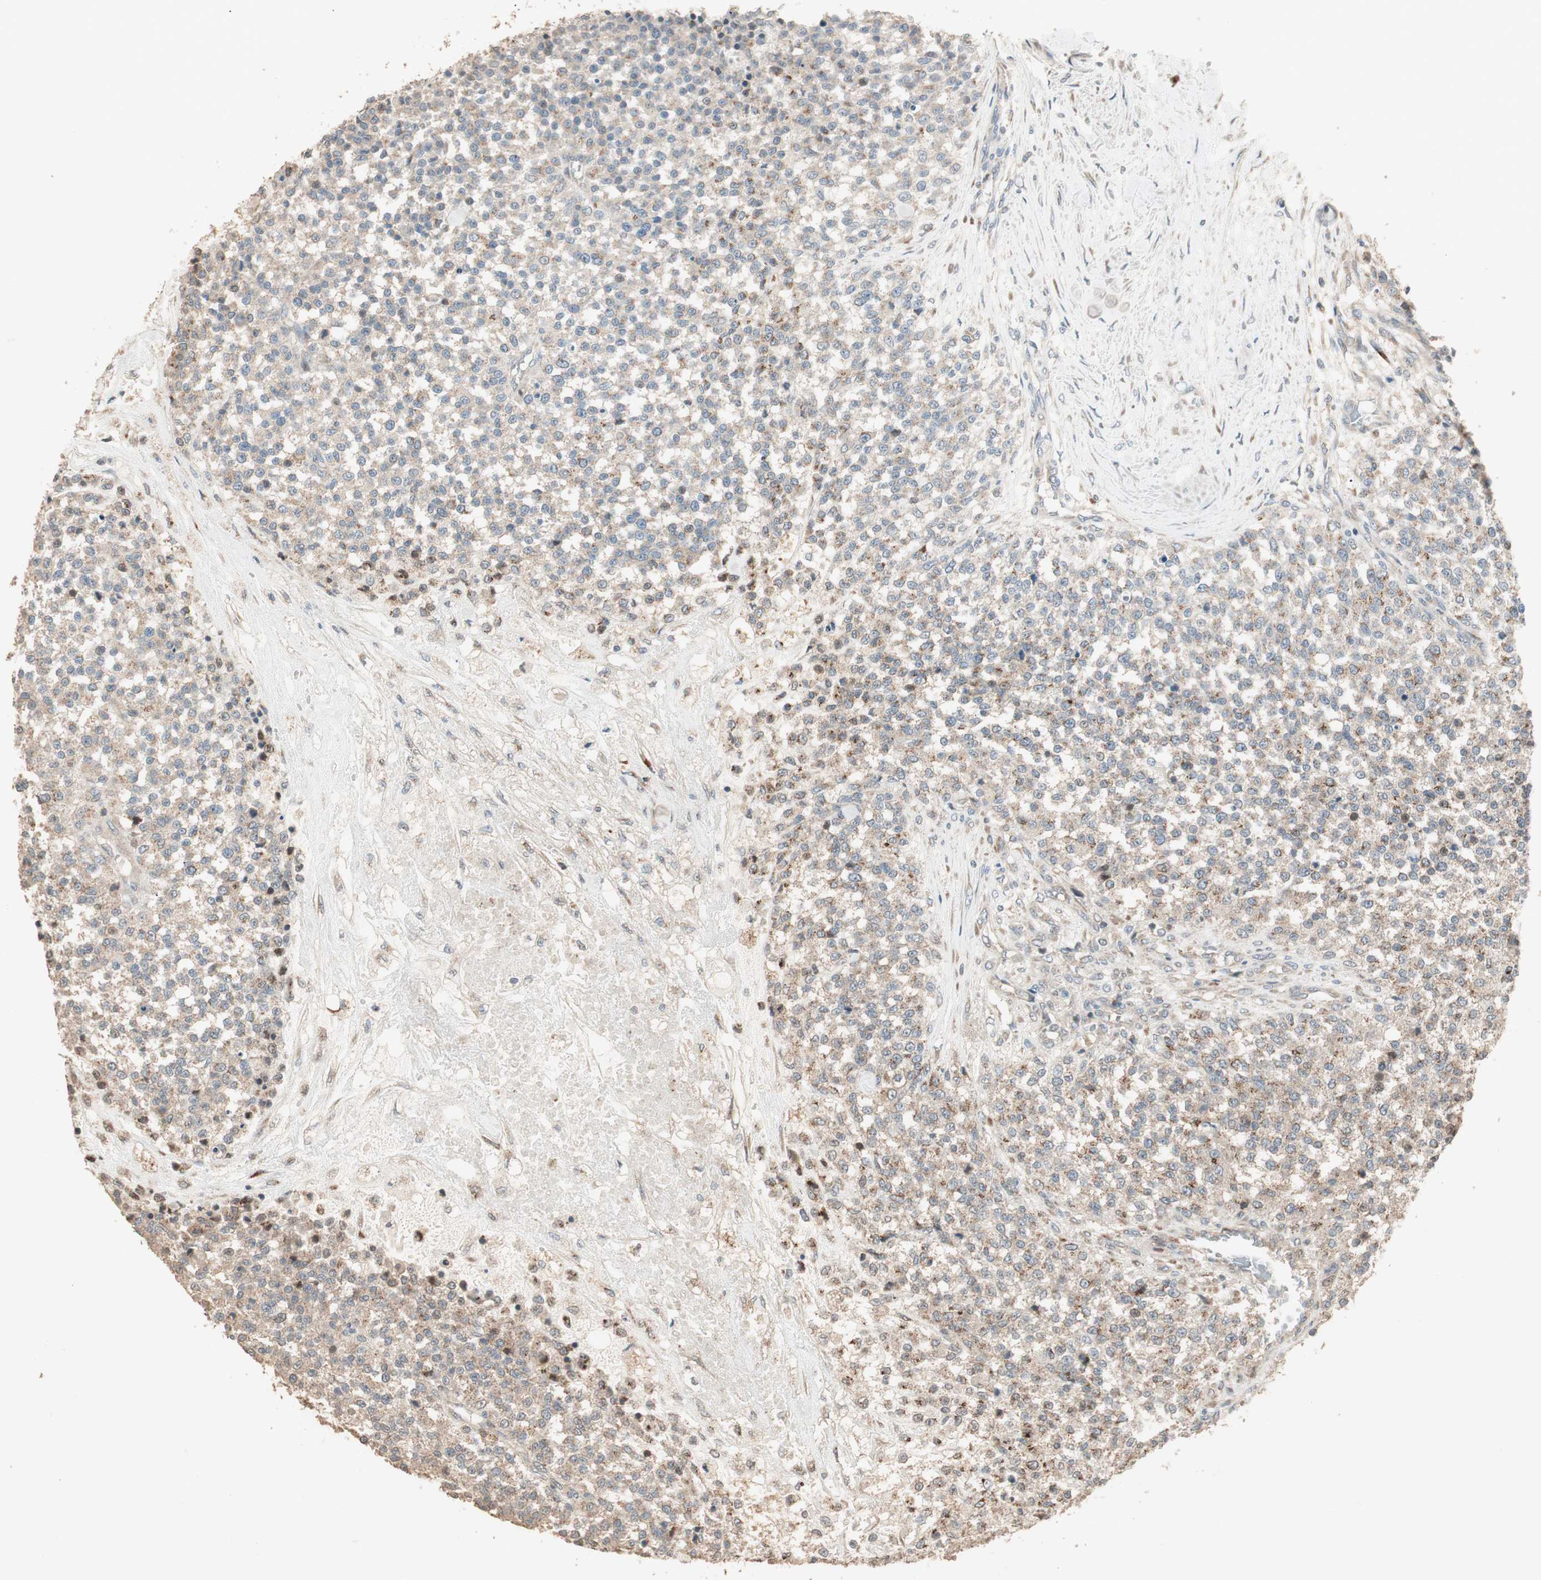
{"staining": {"intensity": "moderate", "quantity": ">75%", "location": "cytoplasmic/membranous"}, "tissue": "testis cancer", "cell_type": "Tumor cells", "image_type": "cancer", "snomed": [{"axis": "morphology", "description": "Seminoma, NOS"}, {"axis": "topography", "description": "Testis"}], "caption": "This micrograph shows IHC staining of testis seminoma, with medium moderate cytoplasmic/membranous expression in about >75% of tumor cells.", "gene": "RARRES1", "patient": {"sex": "male", "age": 59}}